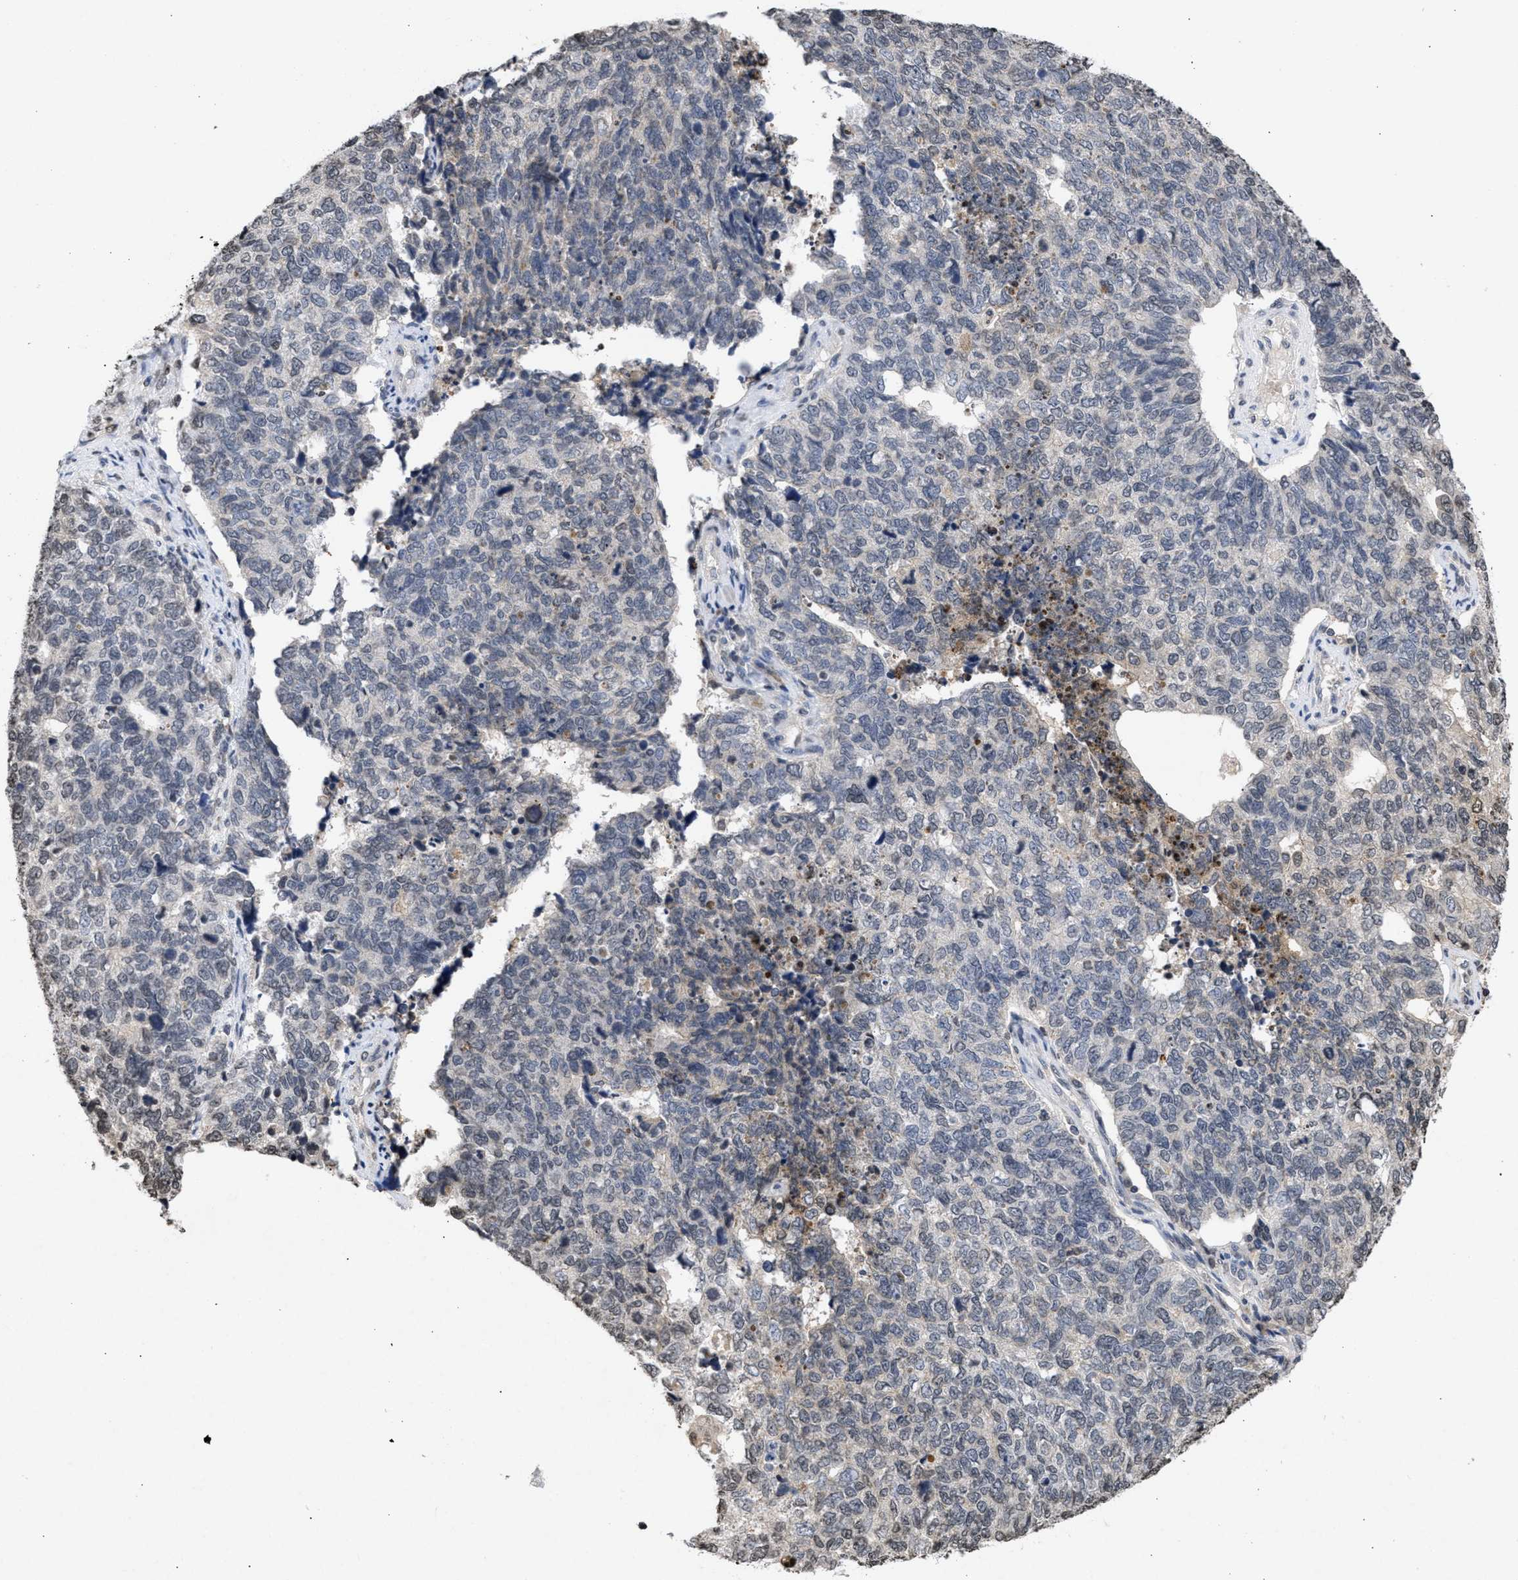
{"staining": {"intensity": "weak", "quantity": "<25%", "location": "nuclear"}, "tissue": "cervical cancer", "cell_type": "Tumor cells", "image_type": "cancer", "snomed": [{"axis": "morphology", "description": "Squamous cell carcinoma, NOS"}, {"axis": "topography", "description": "Cervix"}], "caption": "IHC photomicrograph of neoplastic tissue: human cervical squamous cell carcinoma stained with DAB reveals no significant protein staining in tumor cells. The staining is performed using DAB brown chromogen with nuclei counter-stained in using hematoxylin.", "gene": "NUP35", "patient": {"sex": "female", "age": 63}}